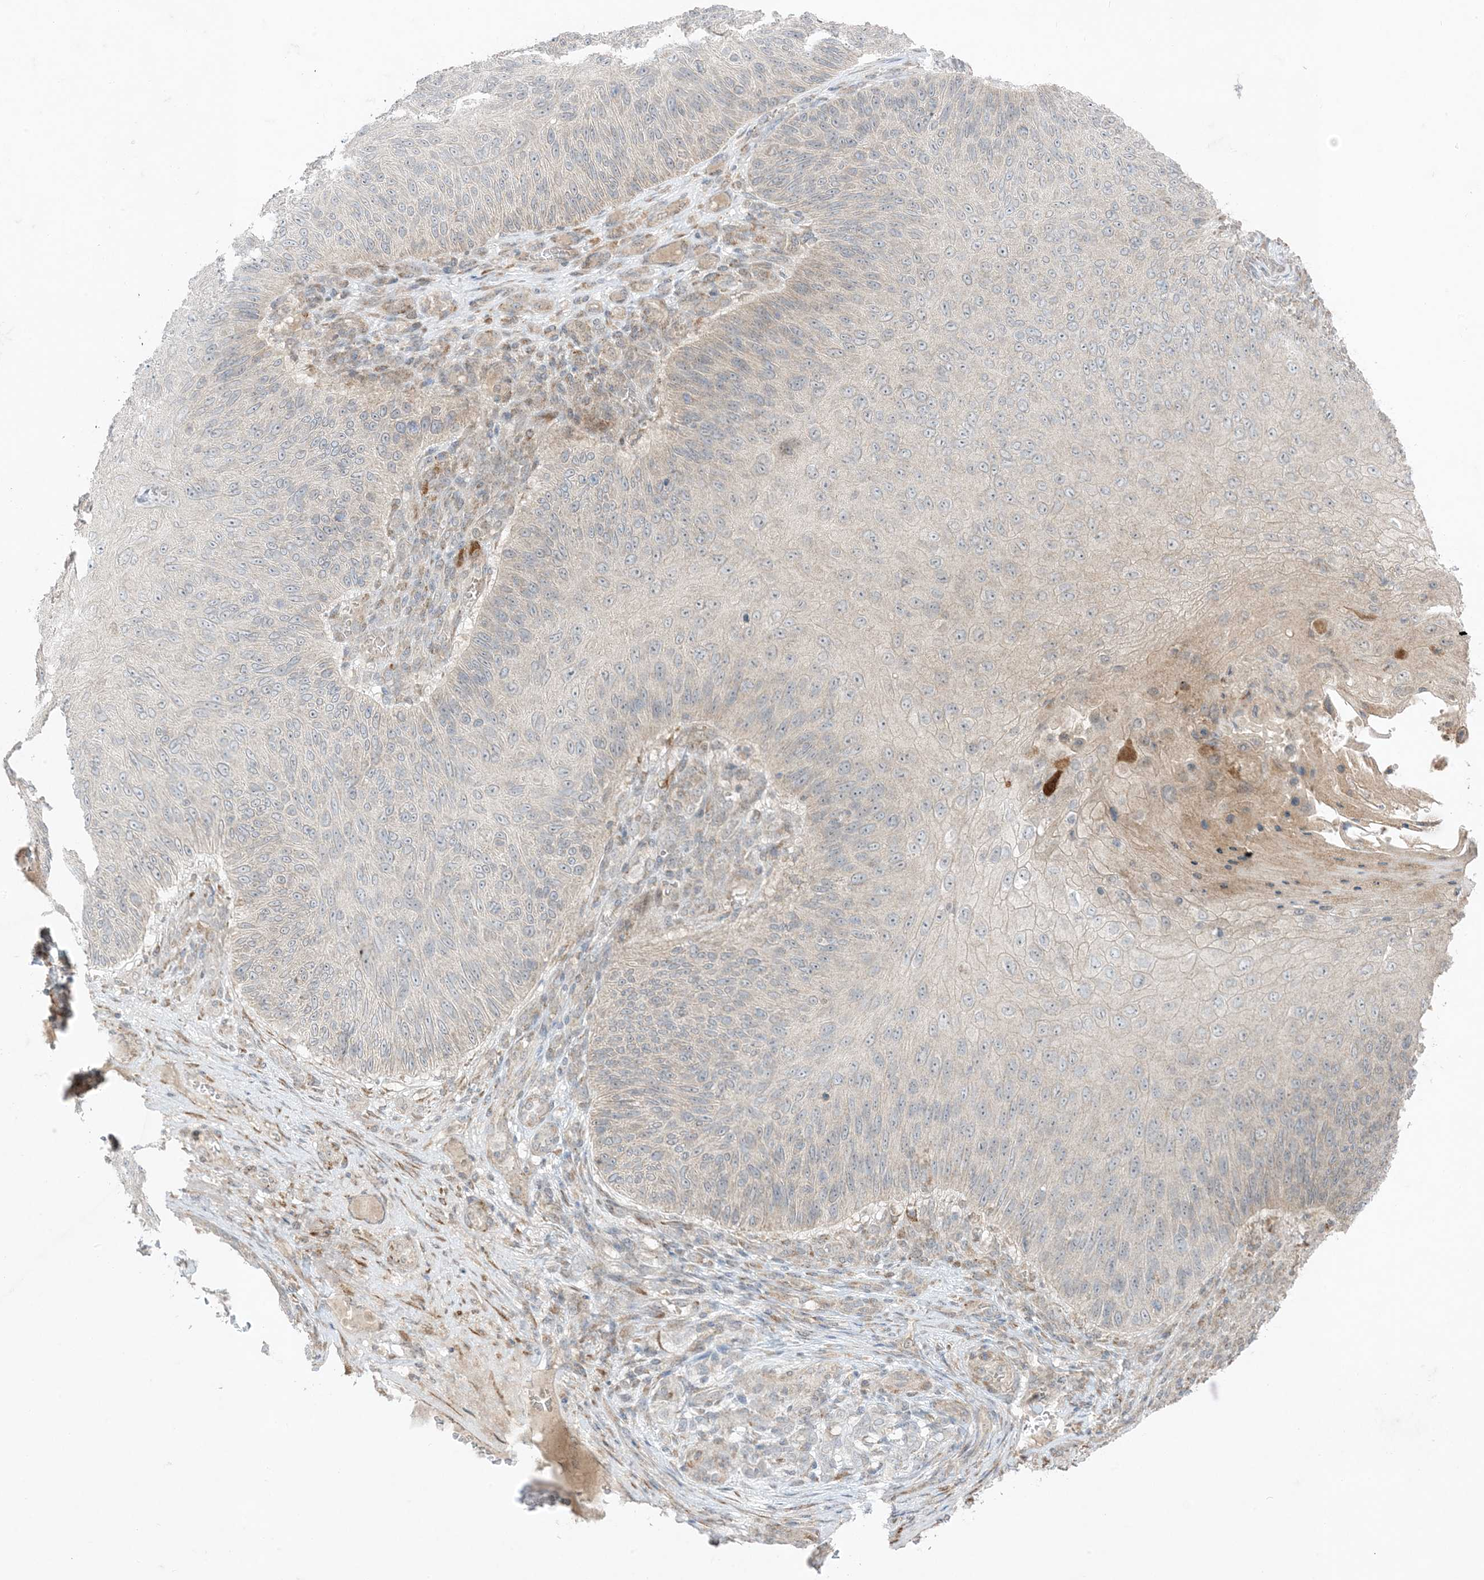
{"staining": {"intensity": "negative", "quantity": "none", "location": "none"}, "tissue": "skin cancer", "cell_type": "Tumor cells", "image_type": "cancer", "snomed": [{"axis": "morphology", "description": "Squamous cell carcinoma, NOS"}, {"axis": "topography", "description": "Skin"}], "caption": "Immunohistochemical staining of squamous cell carcinoma (skin) displays no significant staining in tumor cells. Nuclei are stained in blue.", "gene": "ODC1", "patient": {"sex": "female", "age": 88}}